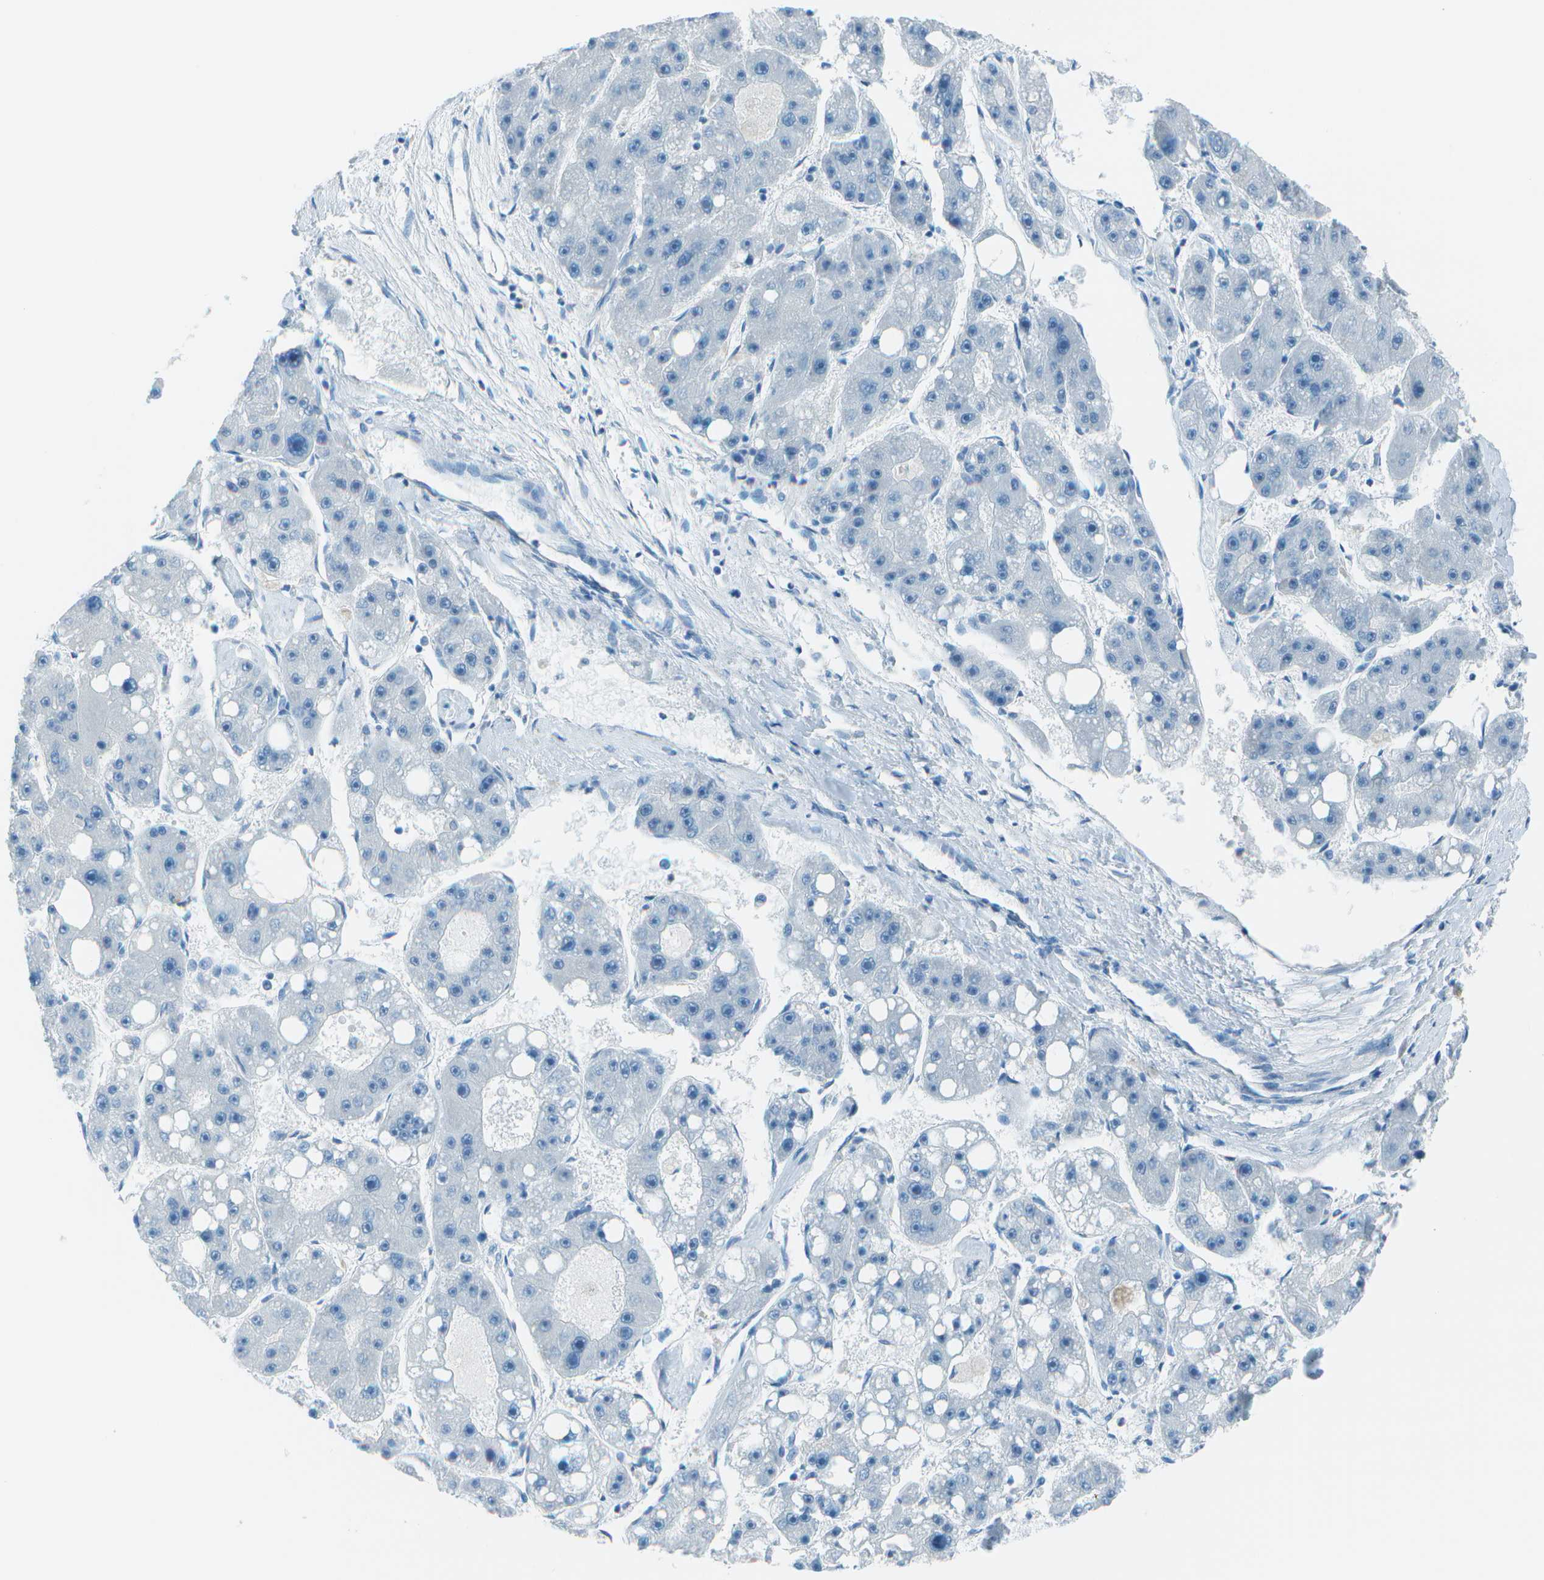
{"staining": {"intensity": "negative", "quantity": "none", "location": "none"}, "tissue": "liver cancer", "cell_type": "Tumor cells", "image_type": "cancer", "snomed": [{"axis": "morphology", "description": "Carcinoma, Hepatocellular, NOS"}, {"axis": "topography", "description": "Liver"}], "caption": "Immunohistochemical staining of human liver cancer (hepatocellular carcinoma) reveals no significant positivity in tumor cells.", "gene": "FGF1", "patient": {"sex": "female", "age": 61}}